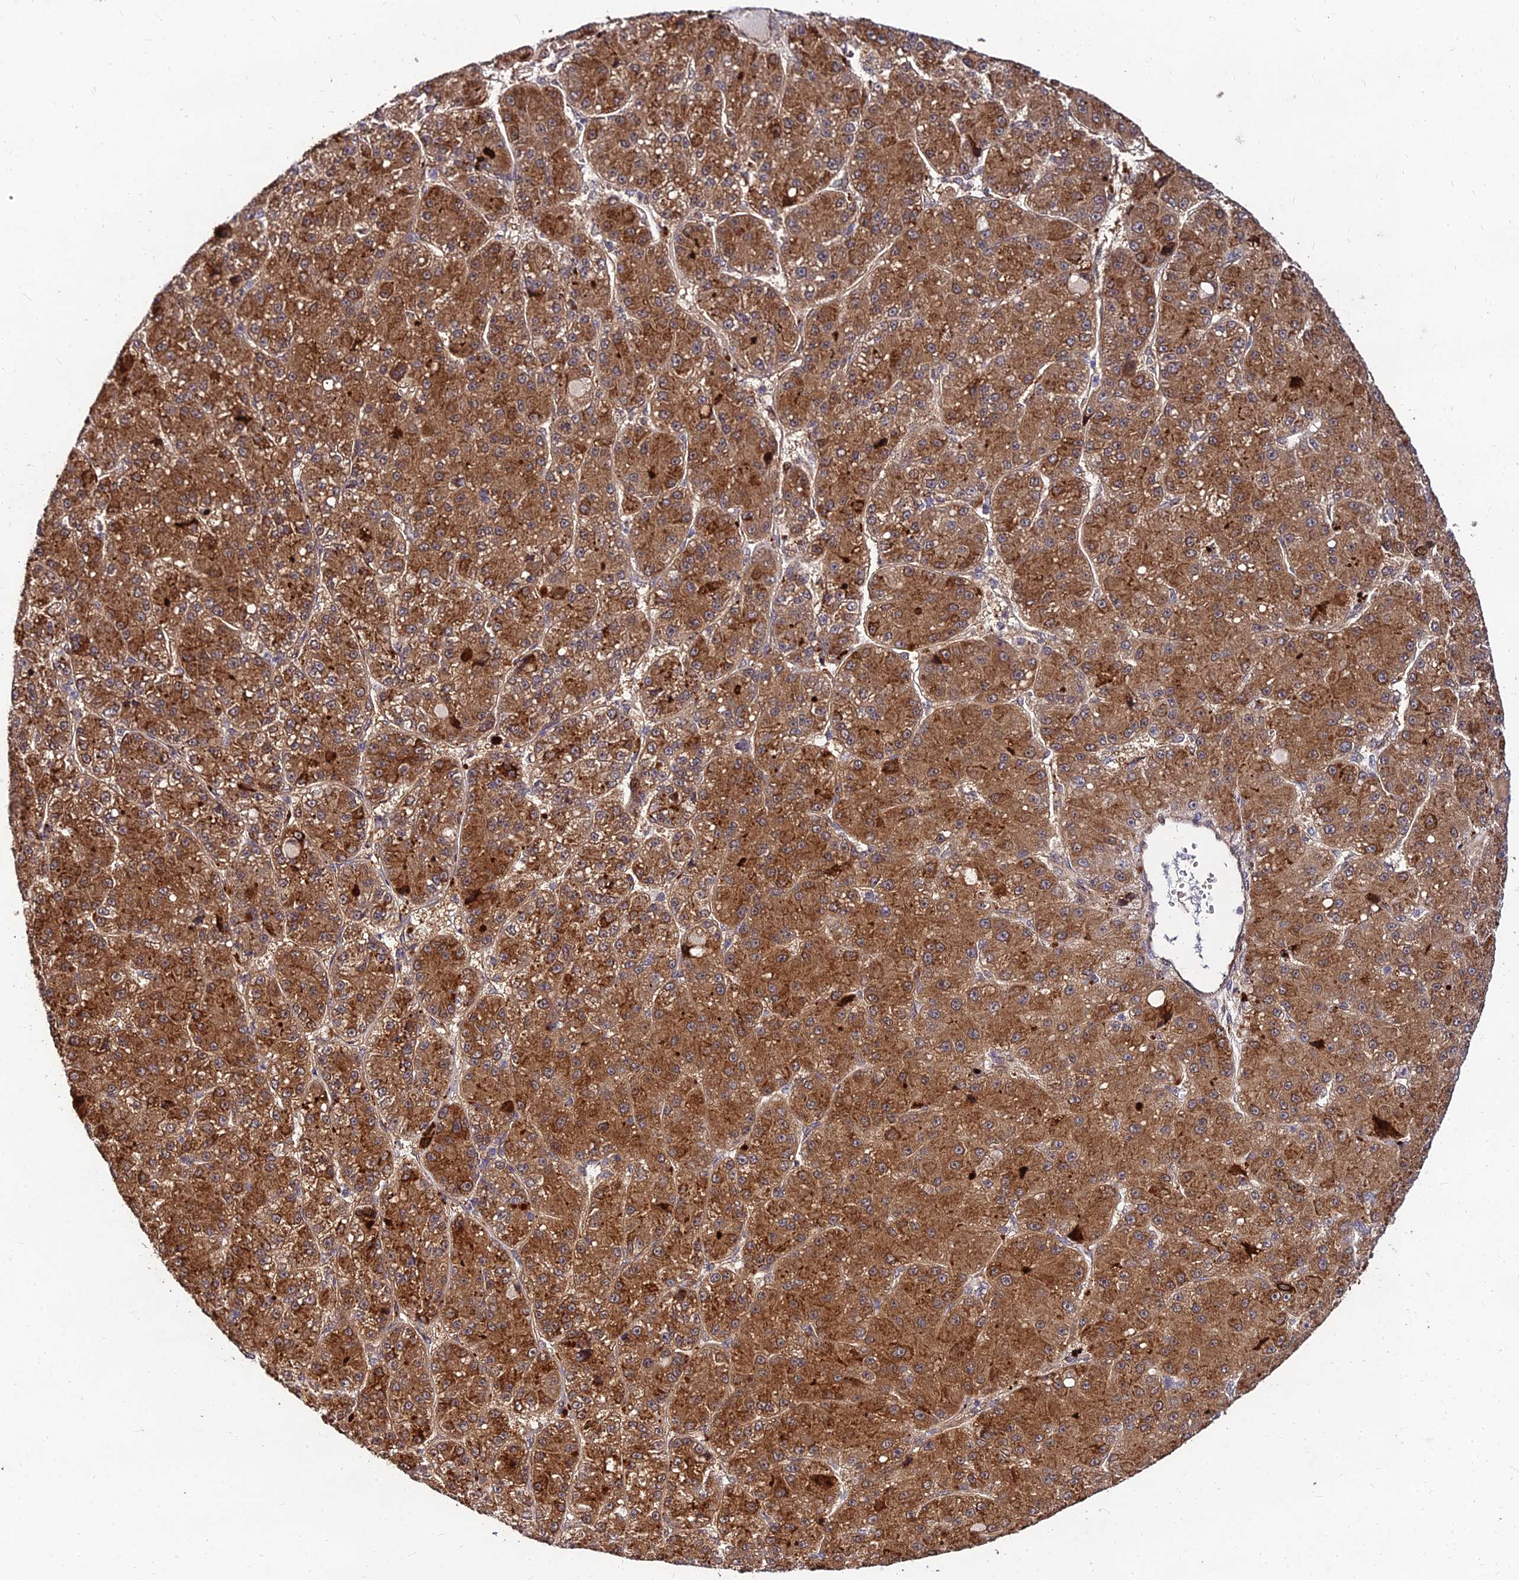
{"staining": {"intensity": "strong", "quantity": ">75%", "location": "cytoplasmic/membranous"}, "tissue": "liver cancer", "cell_type": "Tumor cells", "image_type": "cancer", "snomed": [{"axis": "morphology", "description": "Carcinoma, Hepatocellular, NOS"}, {"axis": "topography", "description": "Liver"}], "caption": "Hepatocellular carcinoma (liver) stained for a protein (brown) demonstrates strong cytoplasmic/membranous positive positivity in approximately >75% of tumor cells.", "gene": "MKKS", "patient": {"sex": "male", "age": 67}}